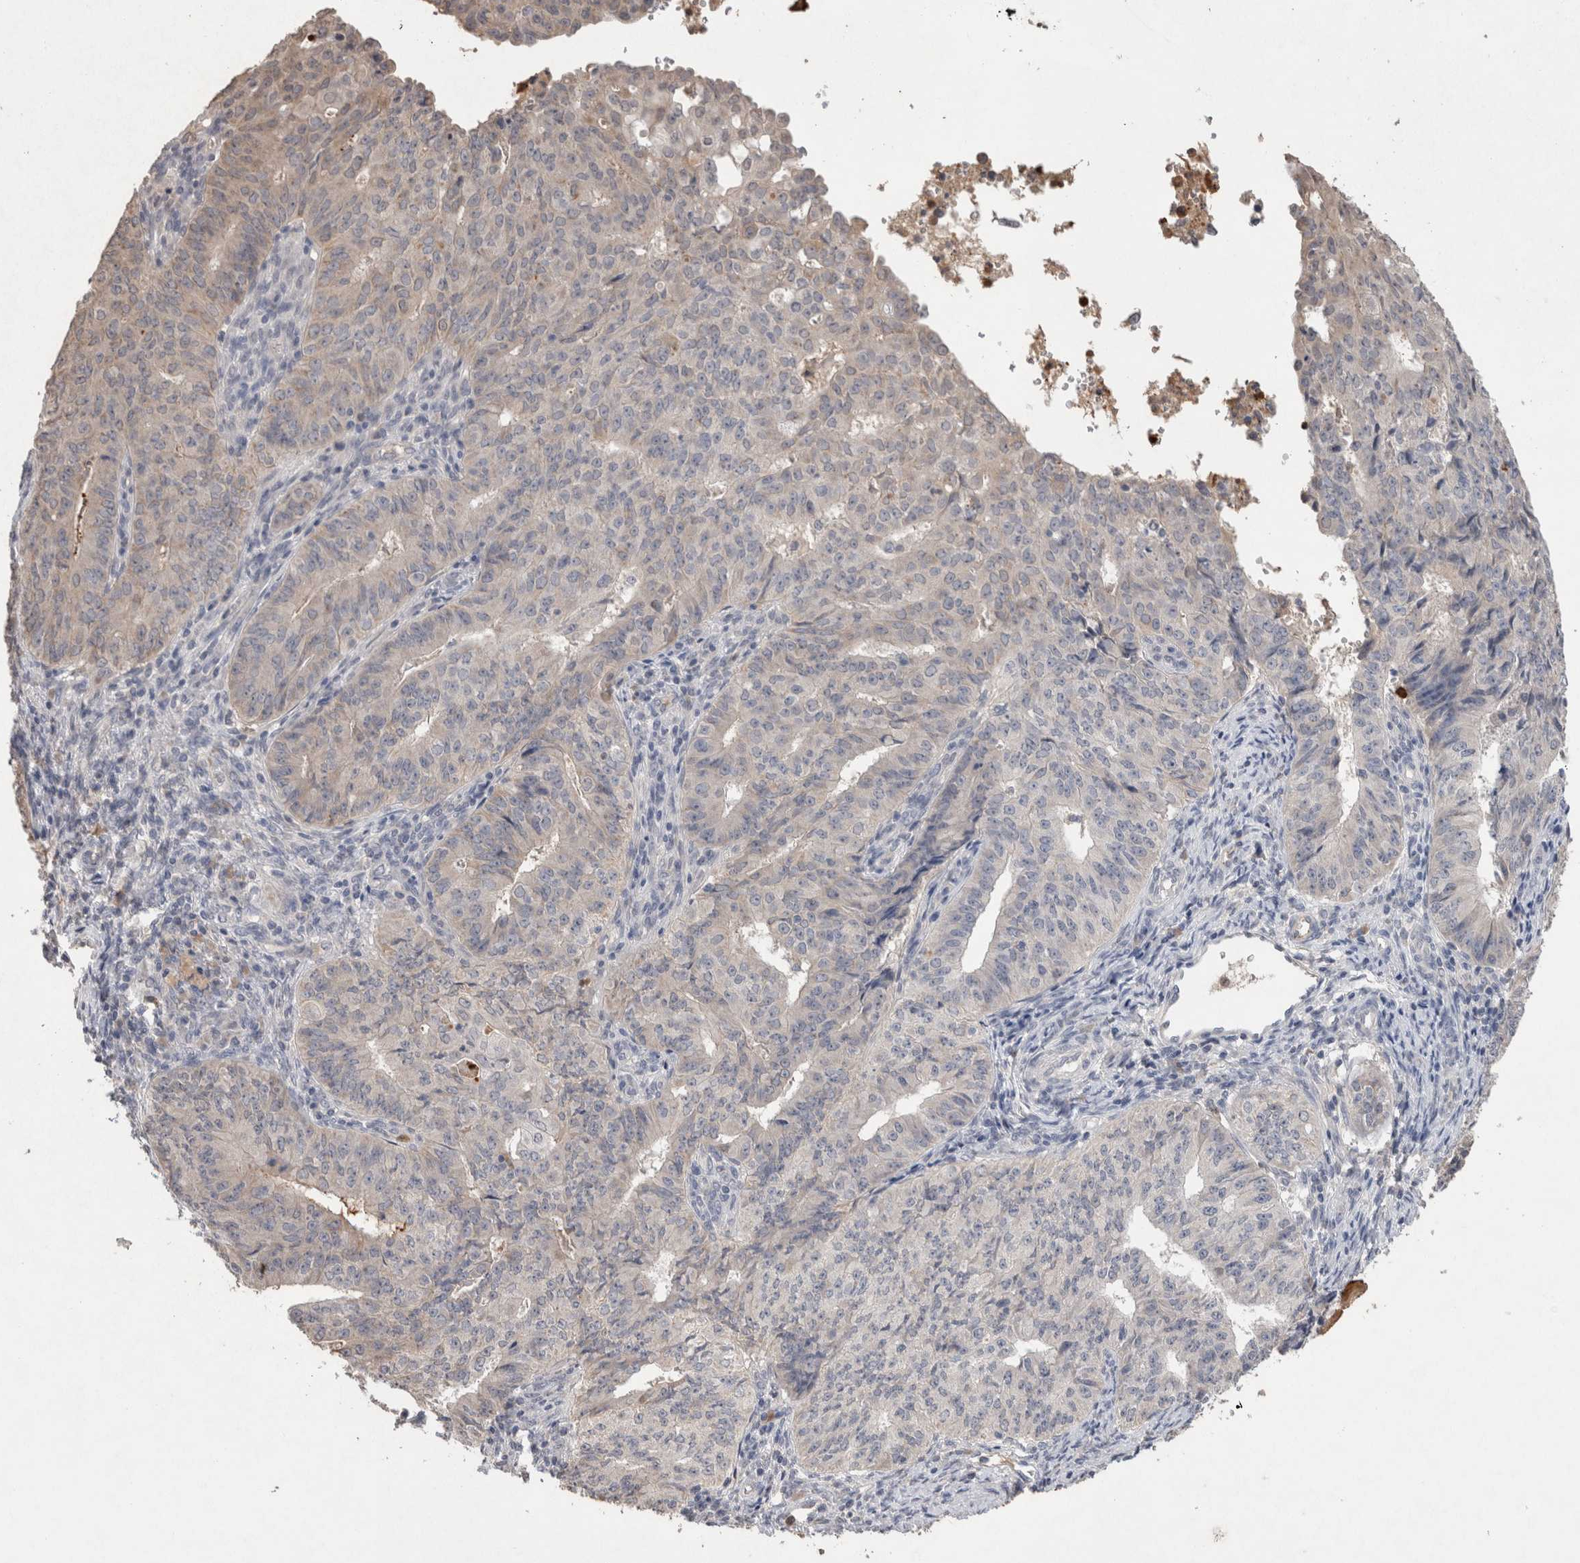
{"staining": {"intensity": "negative", "quantity": "none", "location": "none"}, "tissue": "endometrial cancer", "cell_type": "Tumor cells", "image_type": "cancer", "snomed": [{"axis": "morphology", "description": "Adenocarcinoma, NOS"}, {"axis": "topography", "description": "Endometrium"}], "caption": "Endometrial cancer (adenocarcinoma) was stained to show a protein in brown. There is no significant positivity in tumor cells. The staining is performed using DAB (3,3'-diaminobenzidine) brown chromogen with nuclei counter-stained in using hematoxylin.", "gene": "FABP7", "patient": {"sex": "female", "age": 32}}